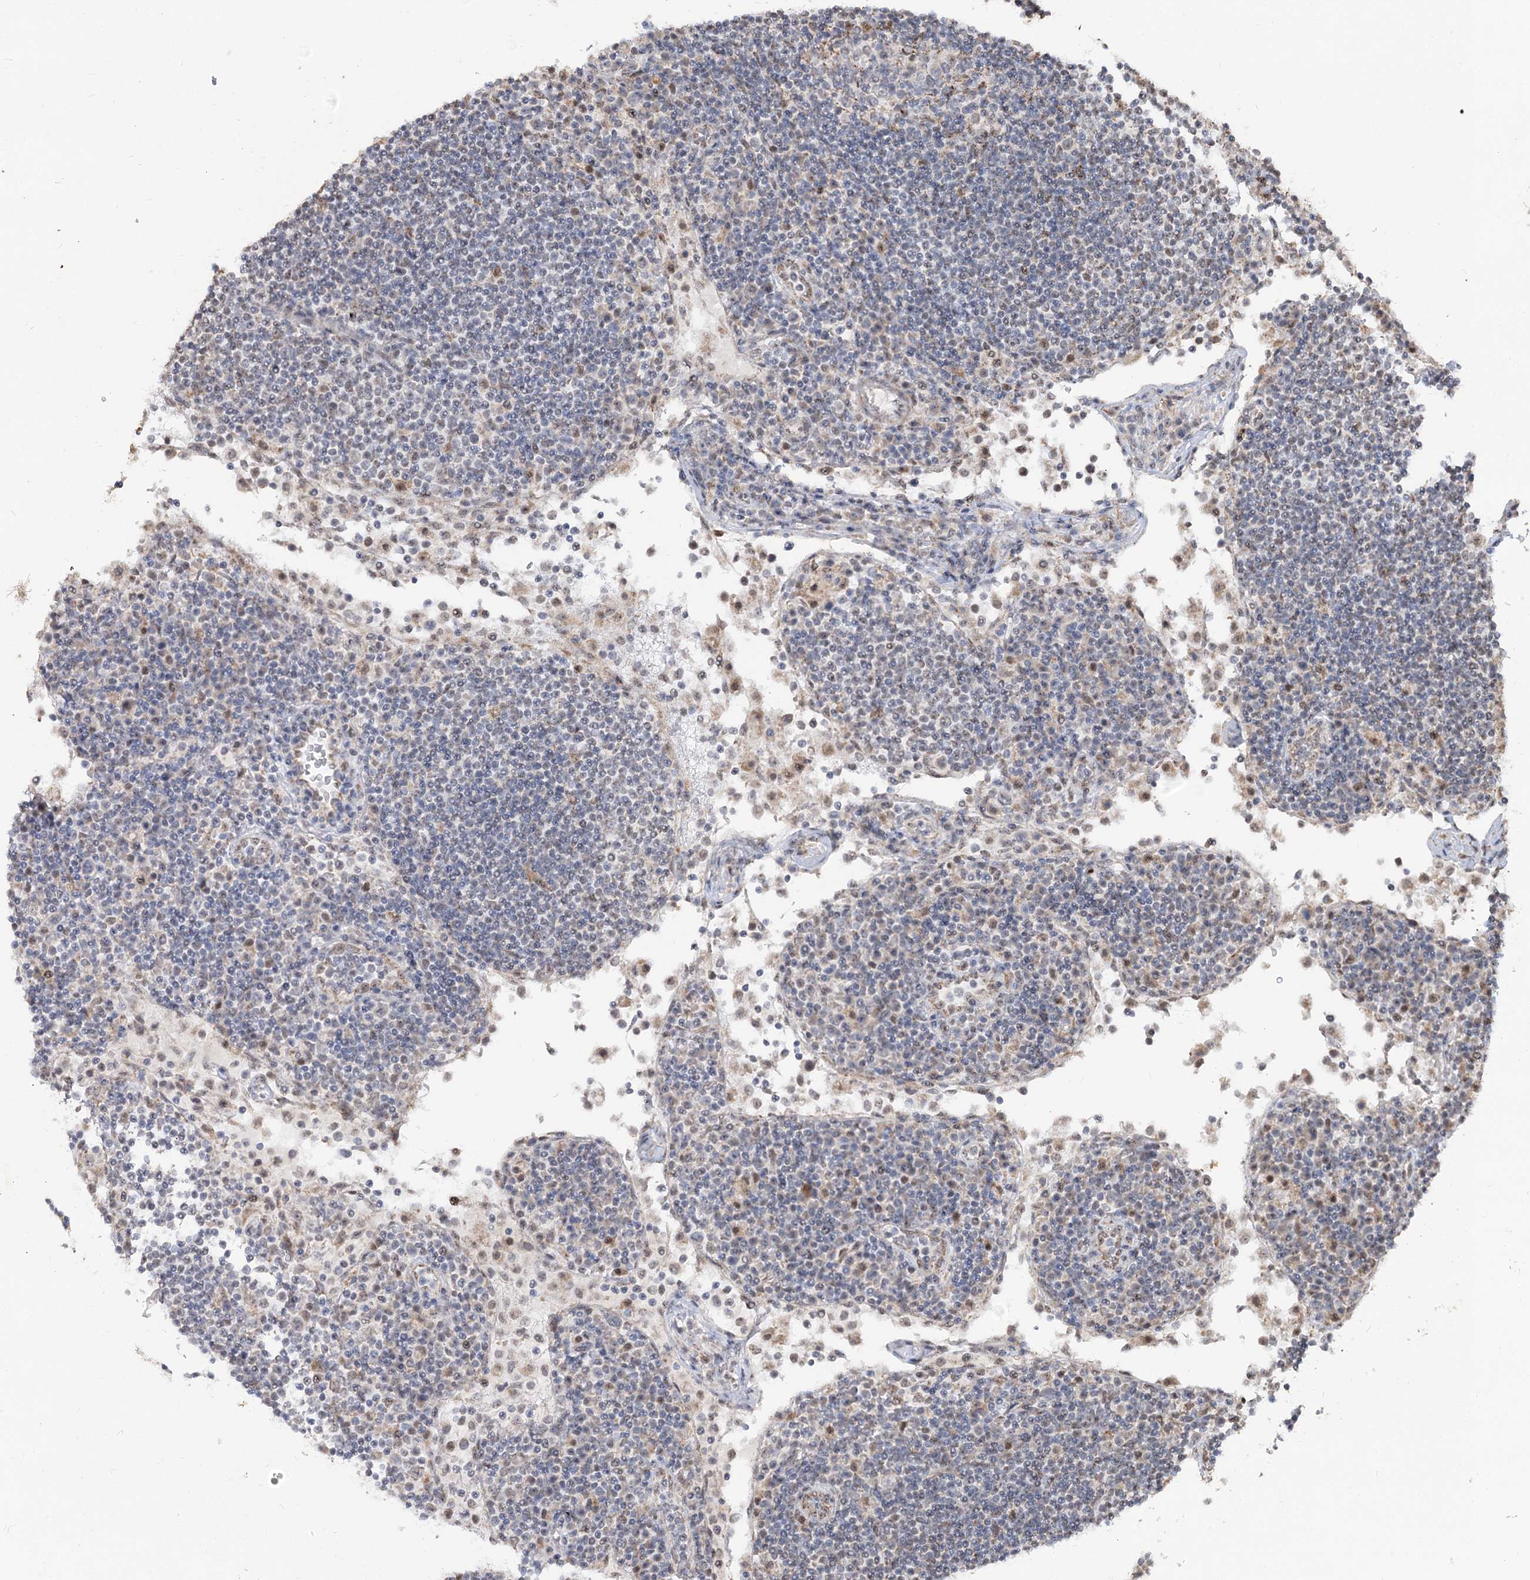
{"staining": {"intensity": "weak", "quantity": "<25%", "location": "cytoplasmic/membranous"}, "tissue": "lymph node", "cell_type": "Germinal center cells", "image_type": "normal", "snomed": [{"axis": "morphology", "description": "Normal tissue, NOS"}, {"axis": "topography", "description": "Lymph node"}], "caption": "This image is of unremarkable lymph node stained with immunohistochemistry (IHC) to label a protein in brown with the nuclei are counter-stained blue. There is no expression in germinal center cells. The staining is performed using DAB brown chromogen with nuclei counter-stained in using hematoxylin.", "gene": "RUFY4", "patient": {"sex": "female", "age": 53}}